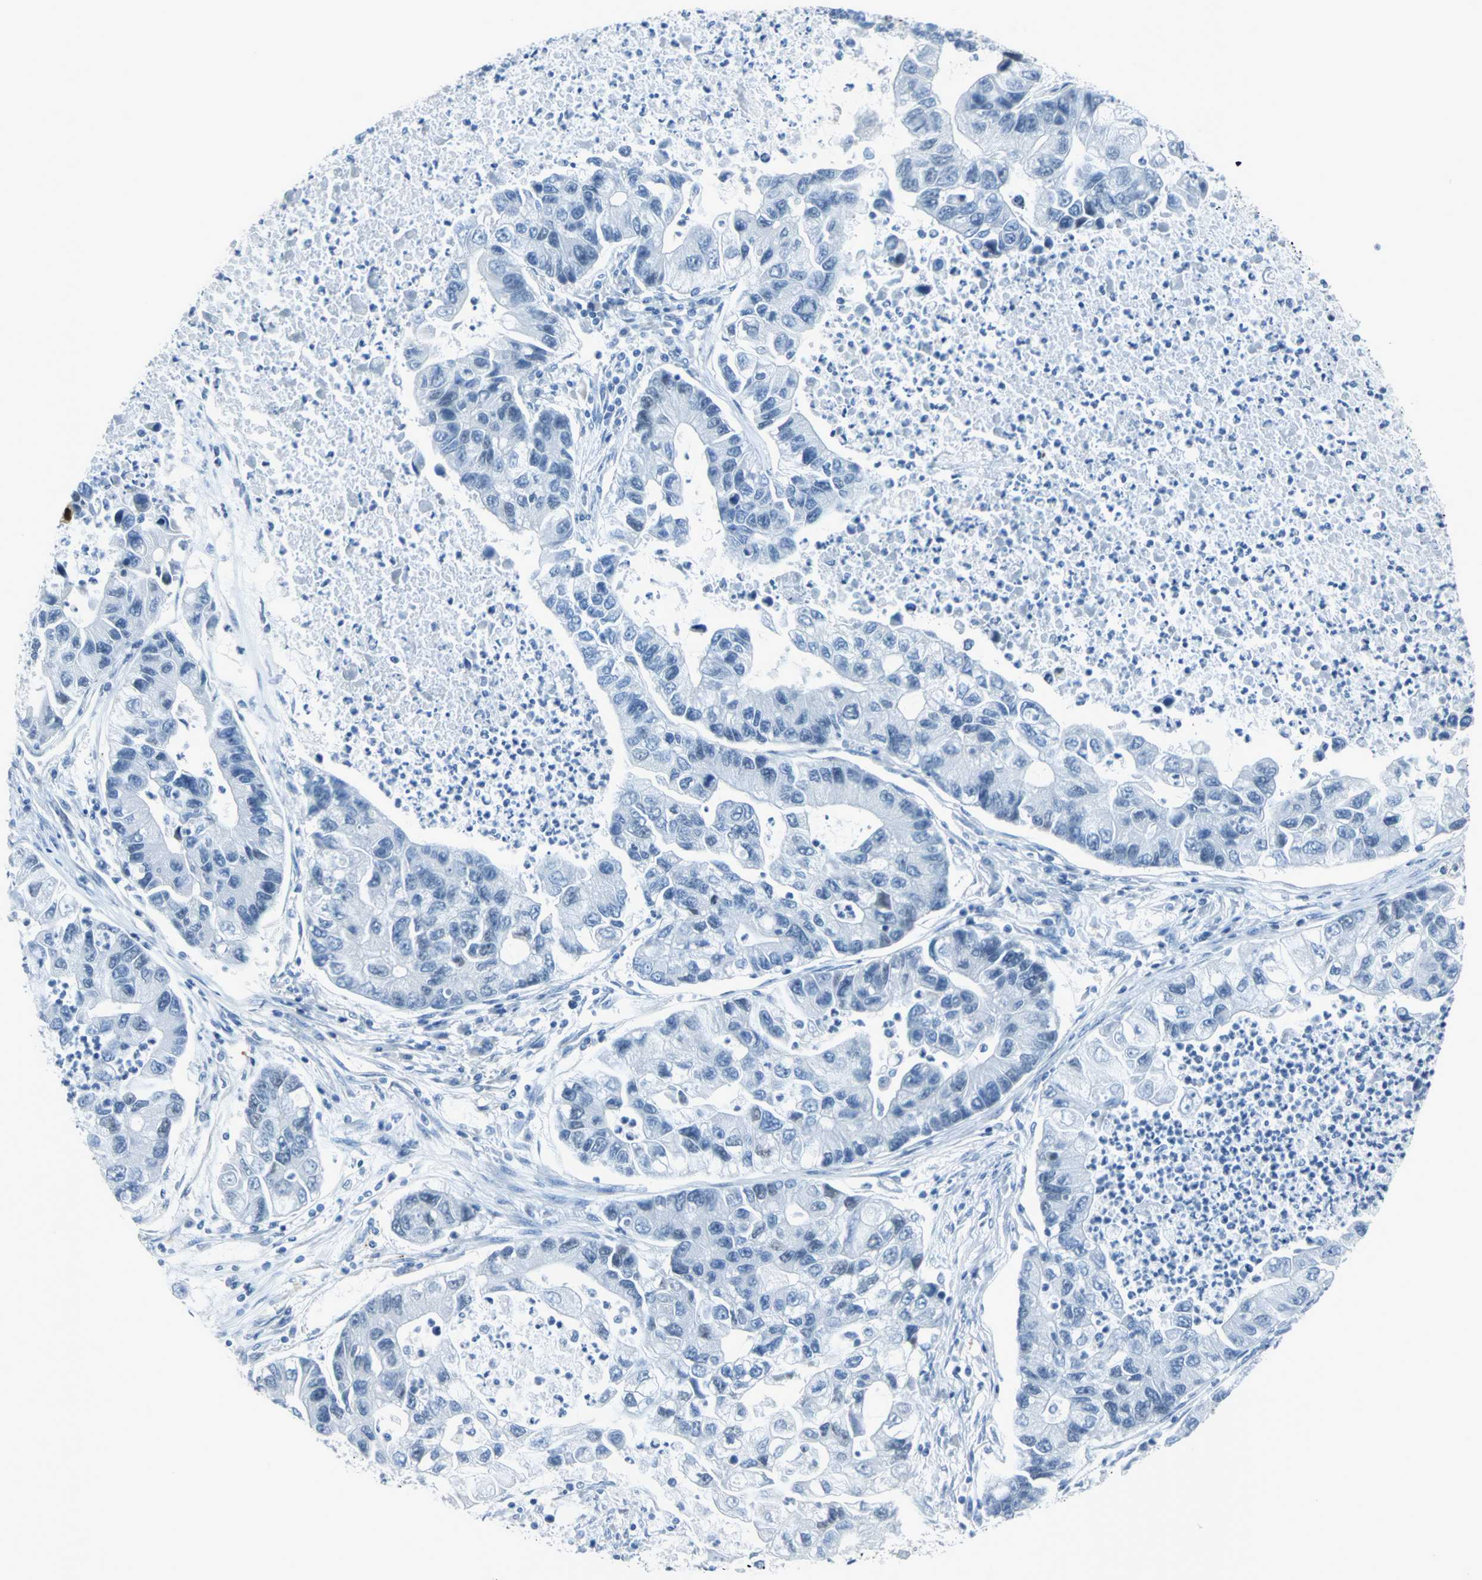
{"staining": {"intensity": "negative", "quantity": "none", "location": "none"}, "tissue": "lung cancer", "cell_type": "Tumor cells", "image_type": "cancer", "snomed": [{"axis": "morphology", "description": "Adenocarcinoma, NOS"}, {"axis": "topography", "description": "Lung"}], "caption": "Immunohistochemistry photomicrograph of neoplastic tissue: human lung cancer stained with DAB (3,3'-diaminobenzidine) reveals no significant protein positivity in tumor cells.", "gene": "MCM3", "patient": {"sex": "female", "age": 51}}